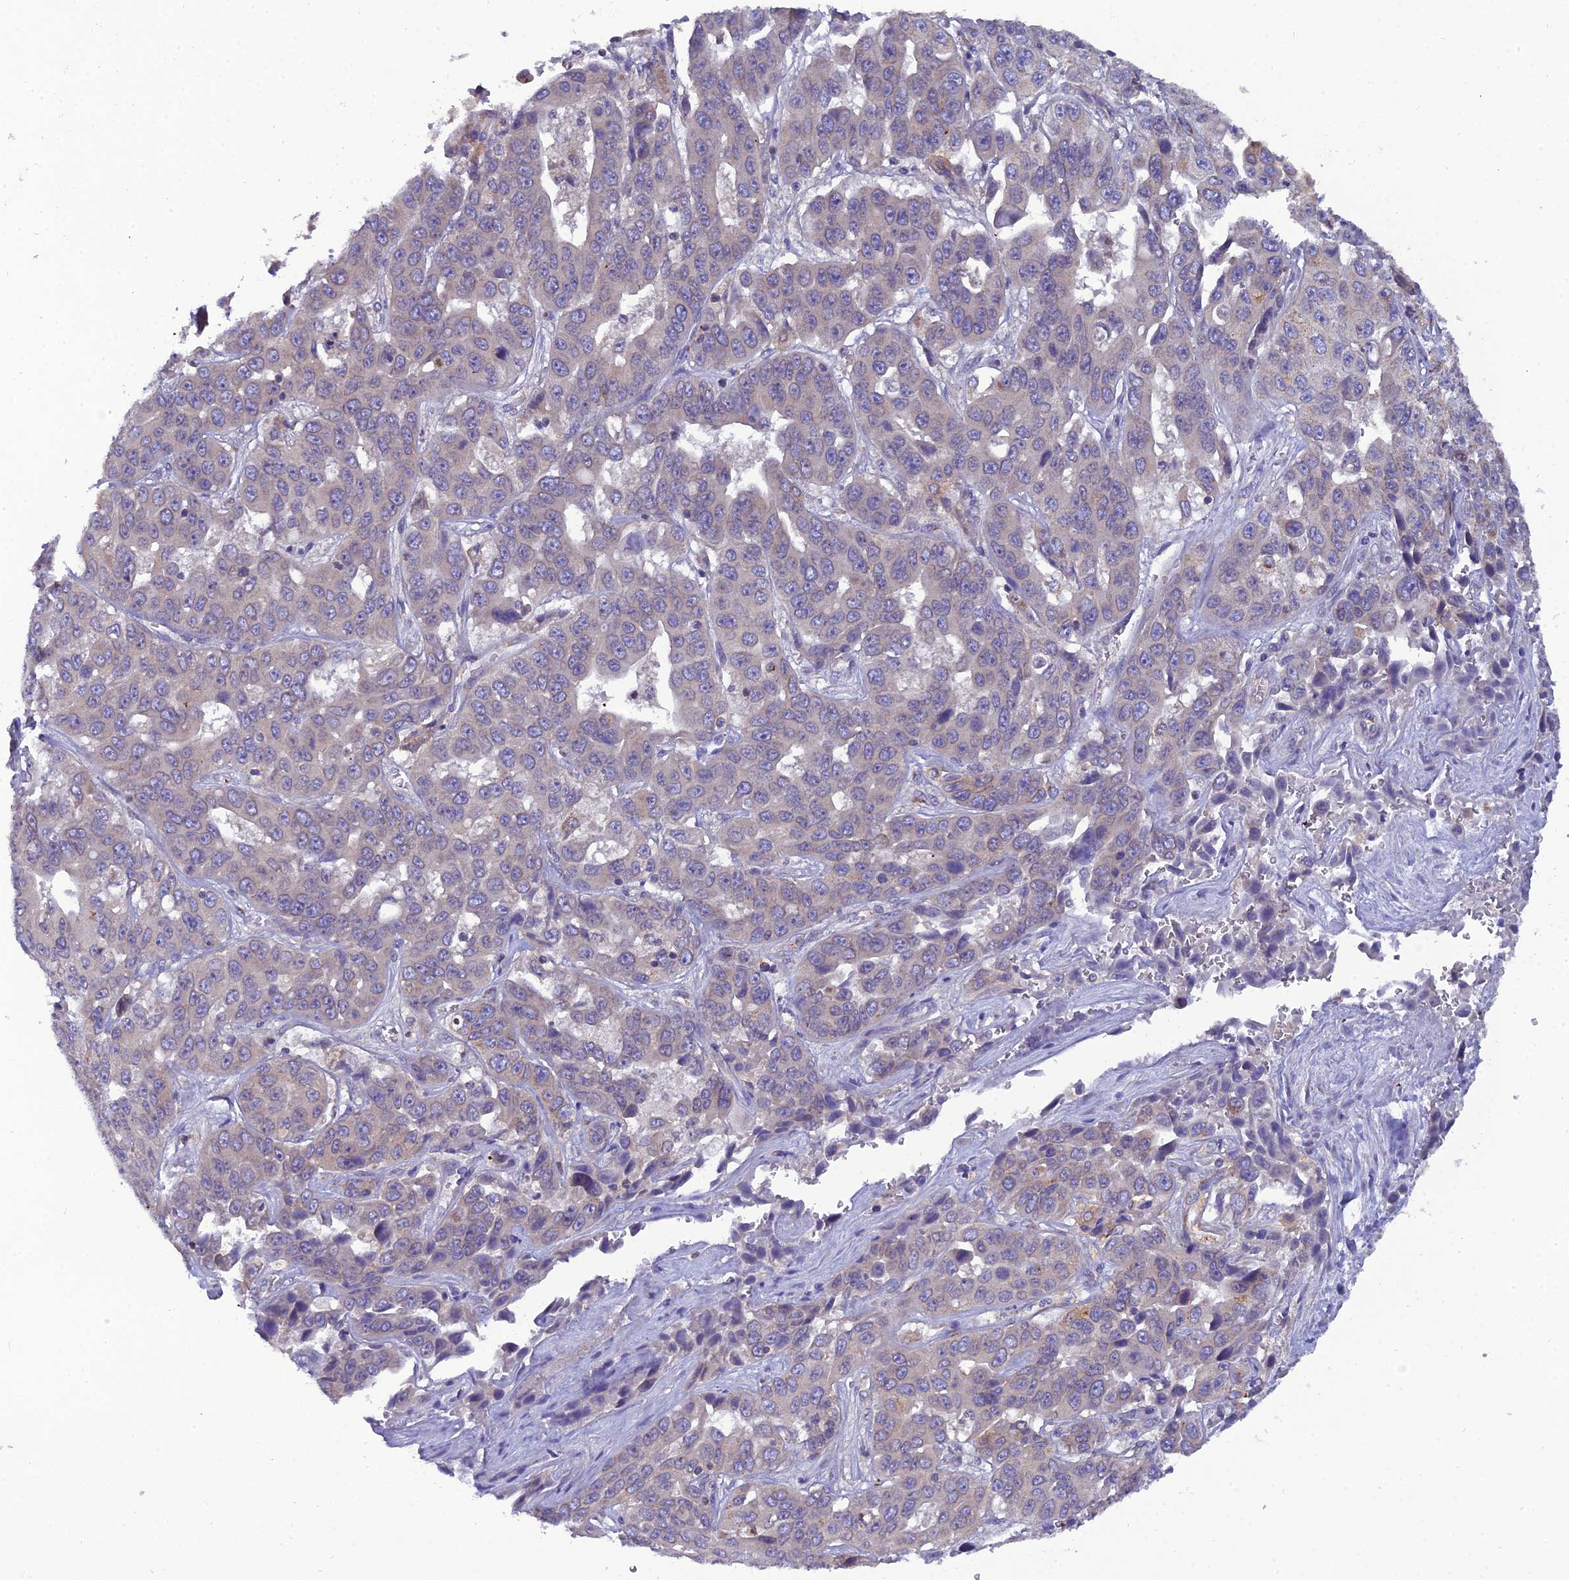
{"staining": {"intensity": "negative", "quantity": "none", "location": "none"}, "tissue": "liver cancer", "cell_type": "Tumor cells", "image_type": "cancer", "snomed": [{"axis": "morphology", "description": "Cholangiocarcinoma"}, {"axis": "topography", "description": "Liver"}], "caption": "Immunohistochemistry of liver cholangiocarcinoma exhibits no staining in tumor cells.", "gene": "GOLPH3", "patient": {"sex": "female", "age": 52}}